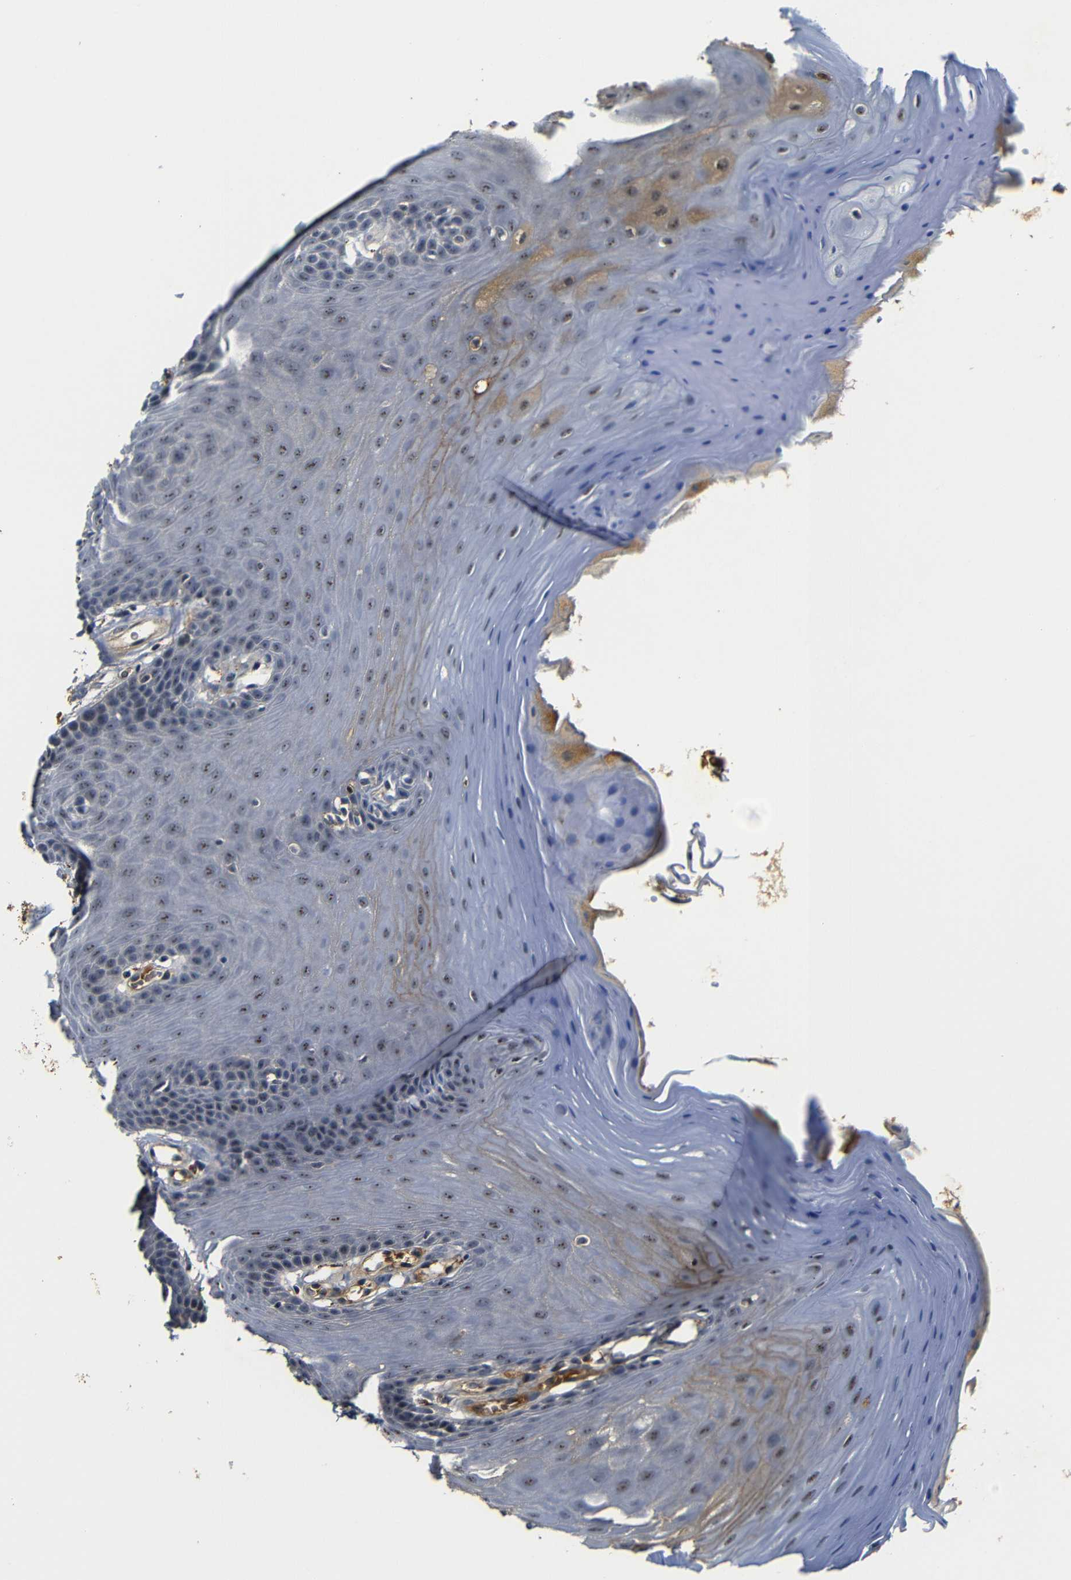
{"staining": {"intensity": "moderate", "quantity": ">75%", "location": "cytoplasmic/membranous,nuclear"}, "tissue": "oral mucosa", "cell_type": "Squamous epithelial cells", "image_type": "normal", "snomed": [{"axis": "morphology", "description": "Normal tissue, NOS"}, {"axis": "morphology", "description": "Squamous cell carcinoma, NOS"}, {"axis": "topography", "description": "Skeletal muscle"}, {"axis": "topography", "description": "Adipose tissue"}, {"axis": "topography", "description": "Vascular tissue"}, {"axis": "topography", "description": "Oral tissue"}, {"axis": "topography", "description": "Peripheral nerve tissue"}, {"axis": "topography", "description": "Head-Neck"}], "caption": "Brown immunohistochemical staining in unremarkable oral mucosa shows moderate cytoplasmic/membranous,nuclear expression in about >75% of squamous epithelial cells.", "gene": "MYC", "patient": {"sex": "male", "age": 71}}